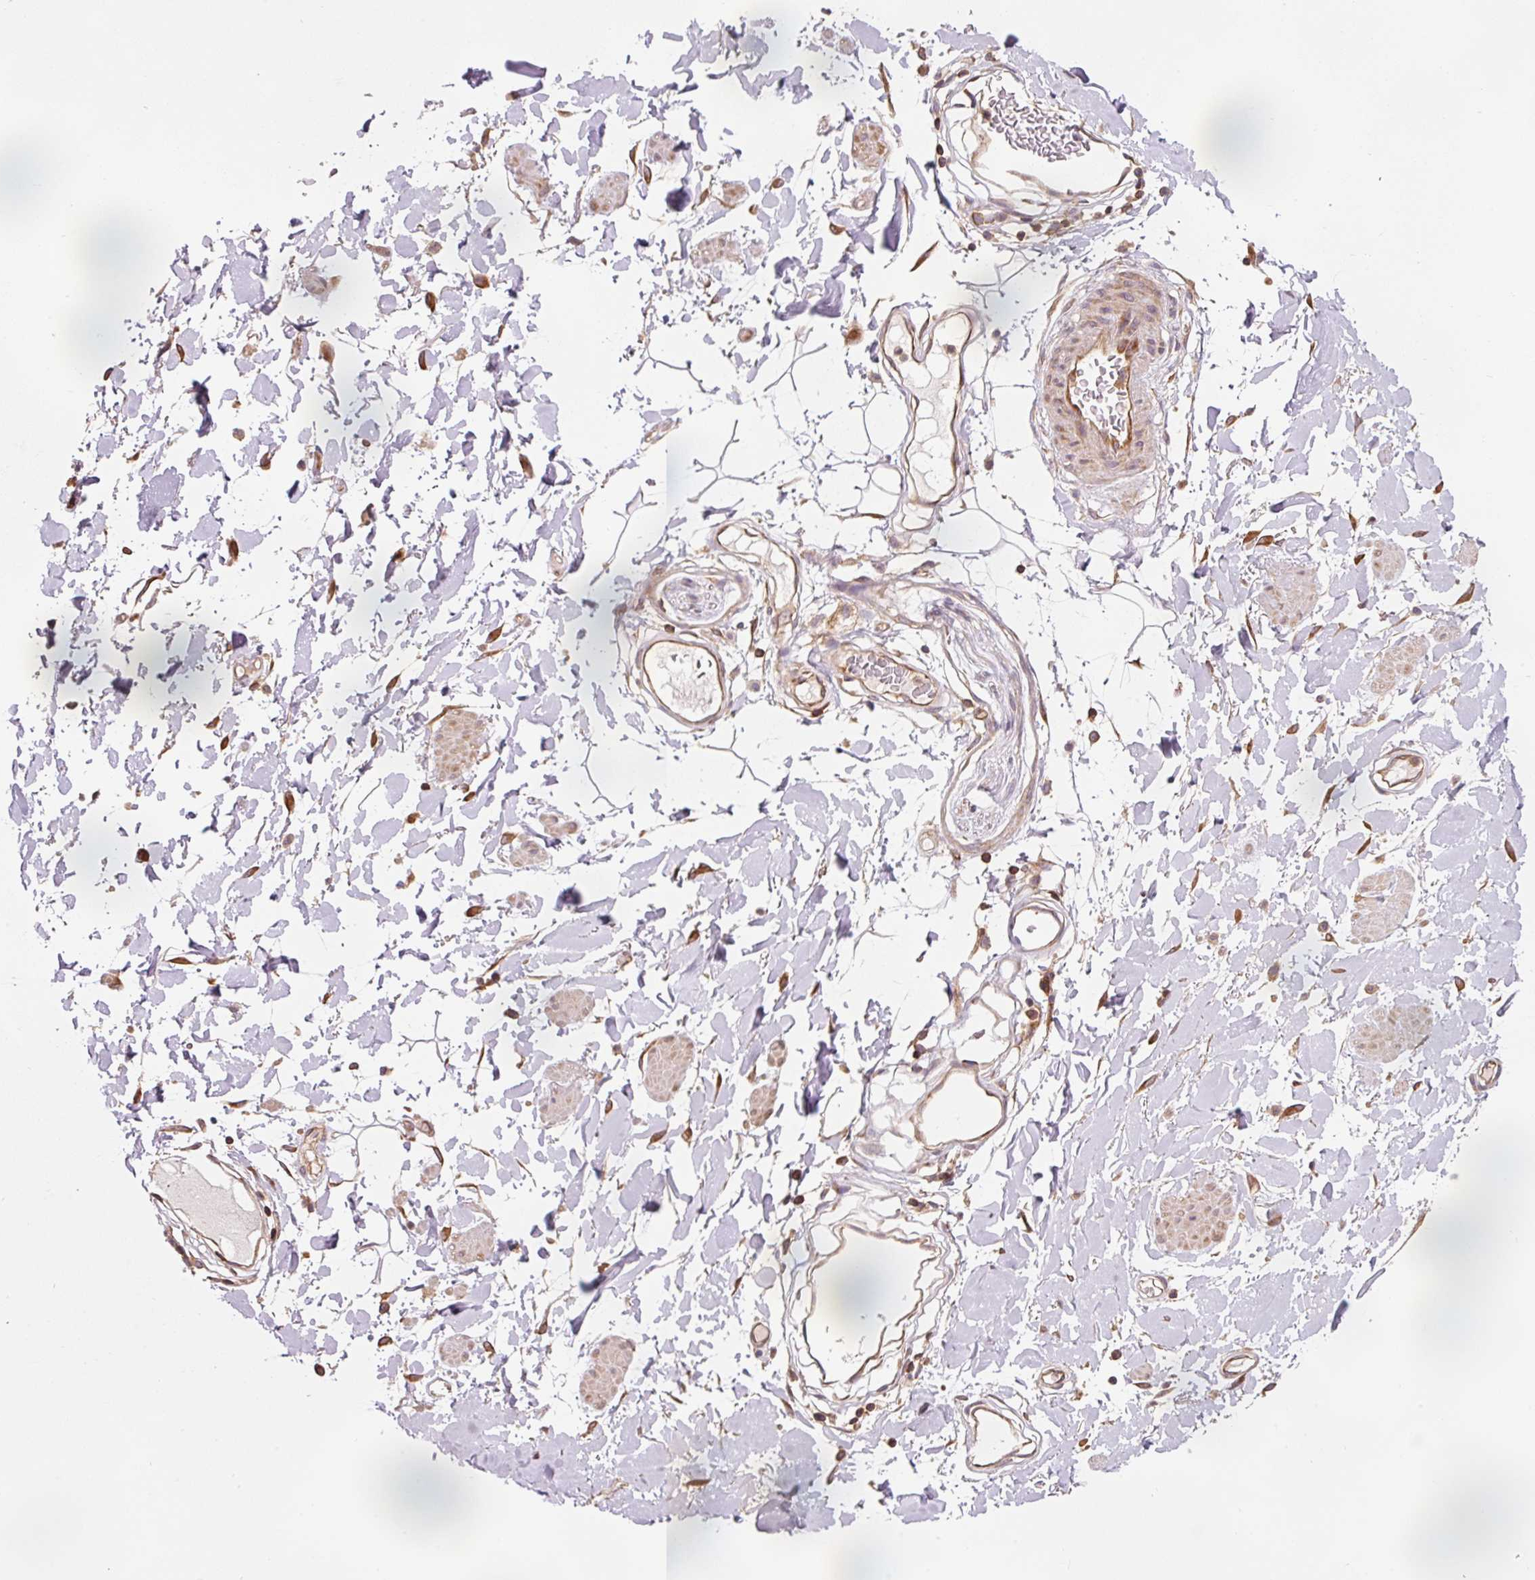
{"staining": {"intensity": "weak", "quantity": "25%-75%", "location": "cytoplasmic/membranous"}, "tissue": "adipose tissue", "cell_type": "Adipocytes", "image_type": "normal", "snomed": [{"axis": "morphology", "description": "Normal tissue, NOS"}, {"axis": "topography", "description": "Vulva"}, {"axis": "topography", "description": "Peripheral nerve tissue"}], "caption": "Immunohistochemical staining of unremarkable adipose tissue demonstrates weak cytoplasmic/membranous protein positivity in about 25%-75% of adipocytes.", "gene": "PDAP1", "patient": {"sex": "female", "age": 68}}